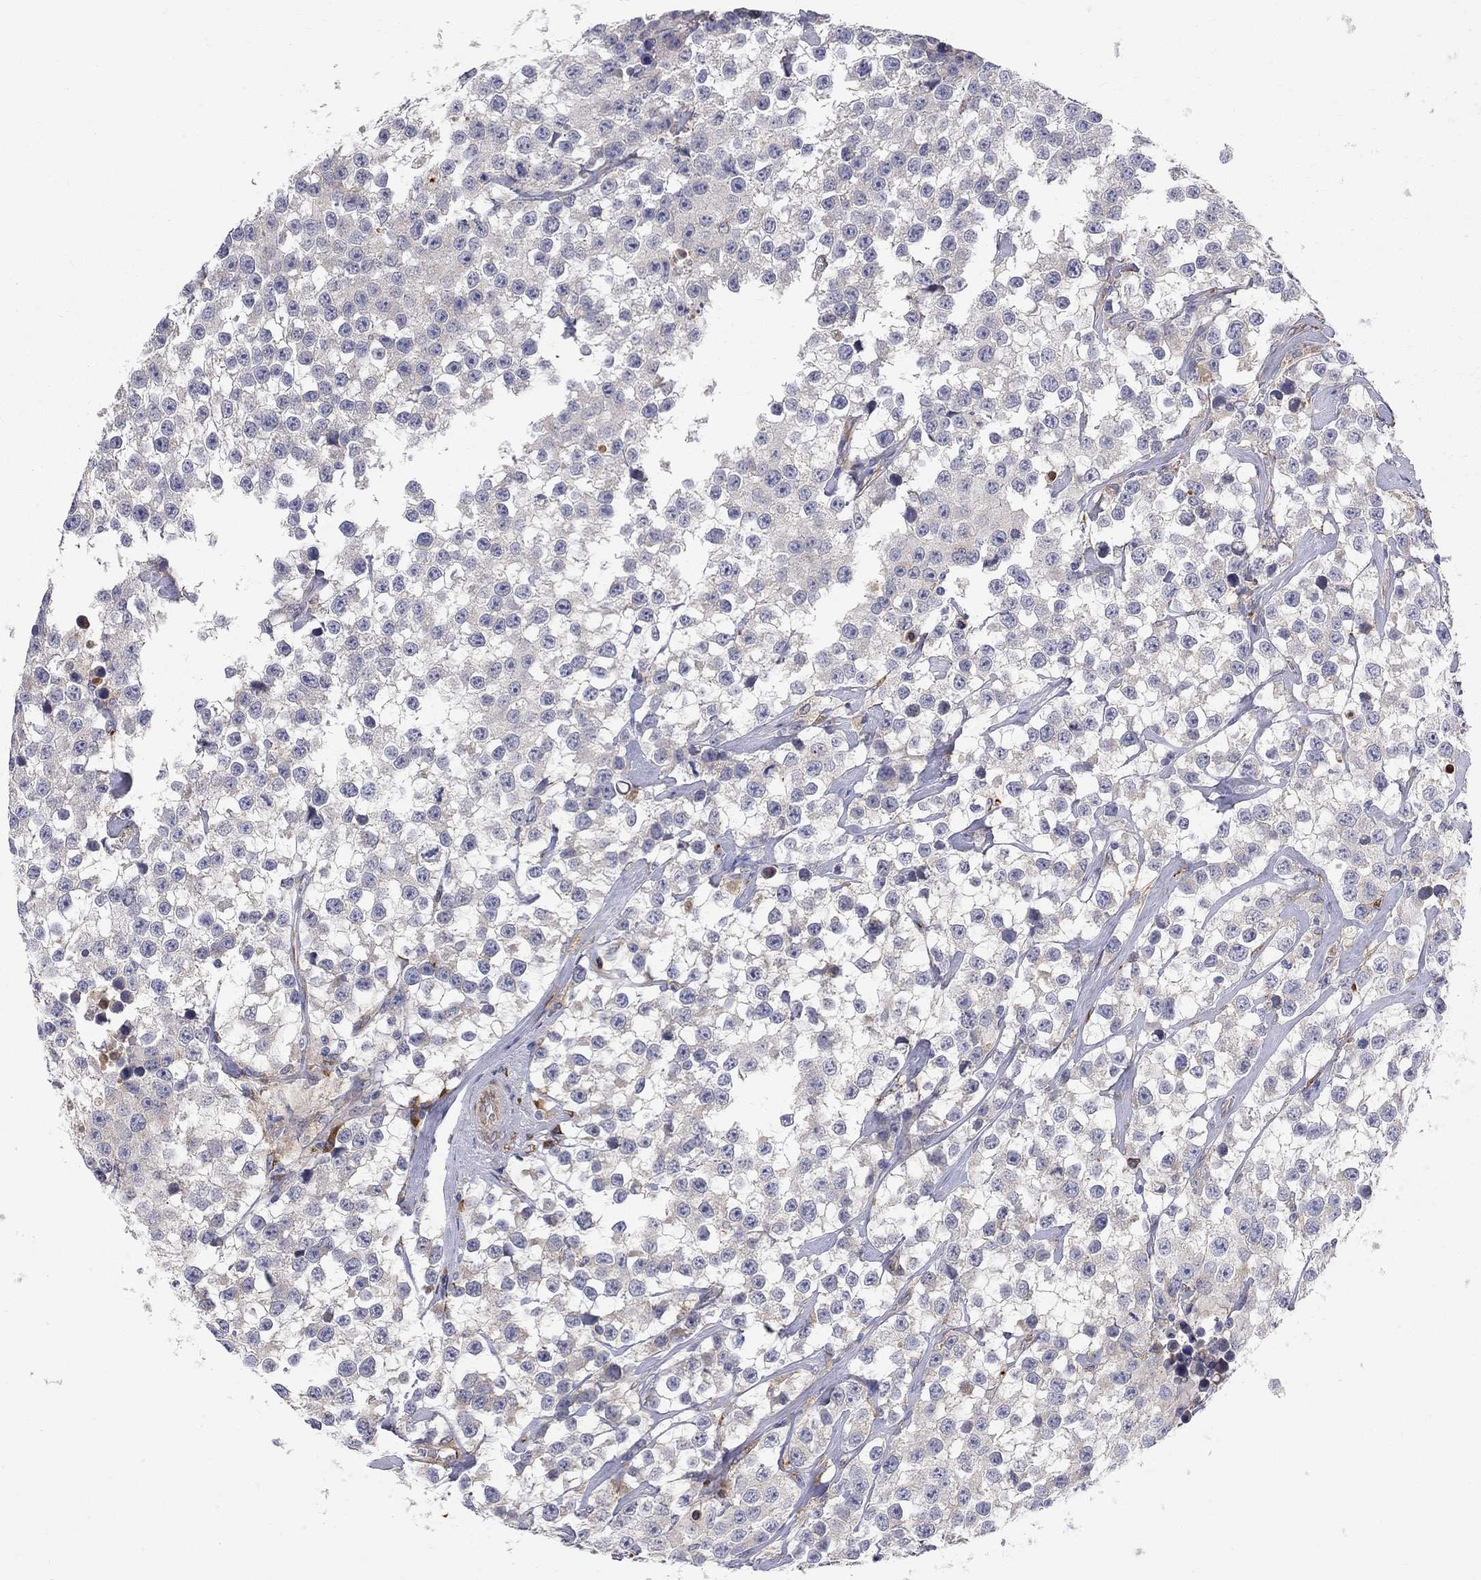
{"staining": {"intensity": "negative", "quantity": "none", "location": "none"}, "tissue": "testis cancer", "cell_type": "Tumor cells", "image_type": "cancer", "snomed": [{"axis": "morphology", "description": "Seminoma, NOS"}, {"axis": "topography", "description": "Testis"}], "caption": "Seminoma (testis) stained for a protein using immunohistochemistry exhibits no staining tumor cells.", "gene": "CASTOR1", "patient": {"sex": "male", "age": 59}}